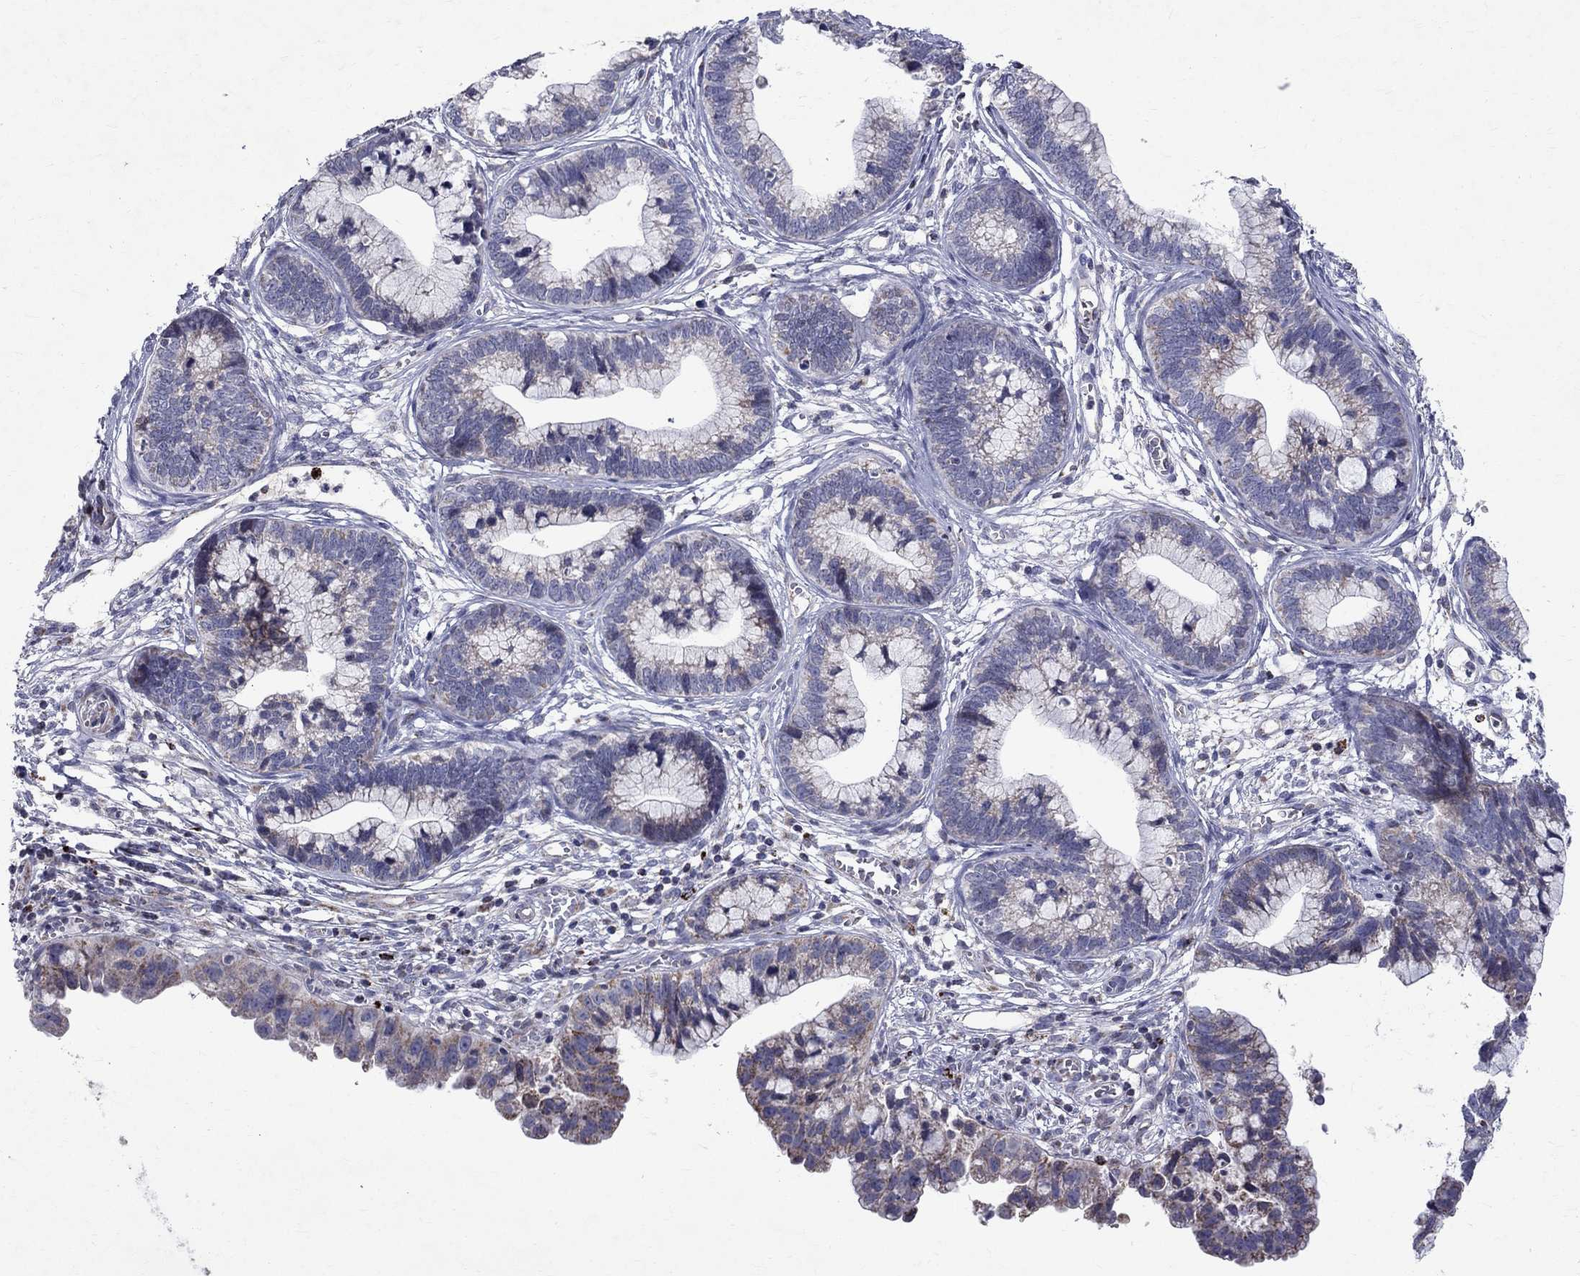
{"staining": {"intensity": "moderate", "quantity": "<25%", "location": "cytoplasmic/membranous"}, "tissue": "cervical cancer", "cell_type": "Tumor cells", "image_type": "cancer", "snomed": [{"axis": "morphology", "description": "Adenocarcinoma, NOS"}, {"axis": "topography", "description": "Cervix"}], "caption": "Tumor cells exhibit low levels of moderate cytoplasmic/membranous expression in approximately <25% of cells in cervical cancer (adenocarcinoma).", "gene": "SLC4A10", "patient": {"sex": "female", "age": 44}}